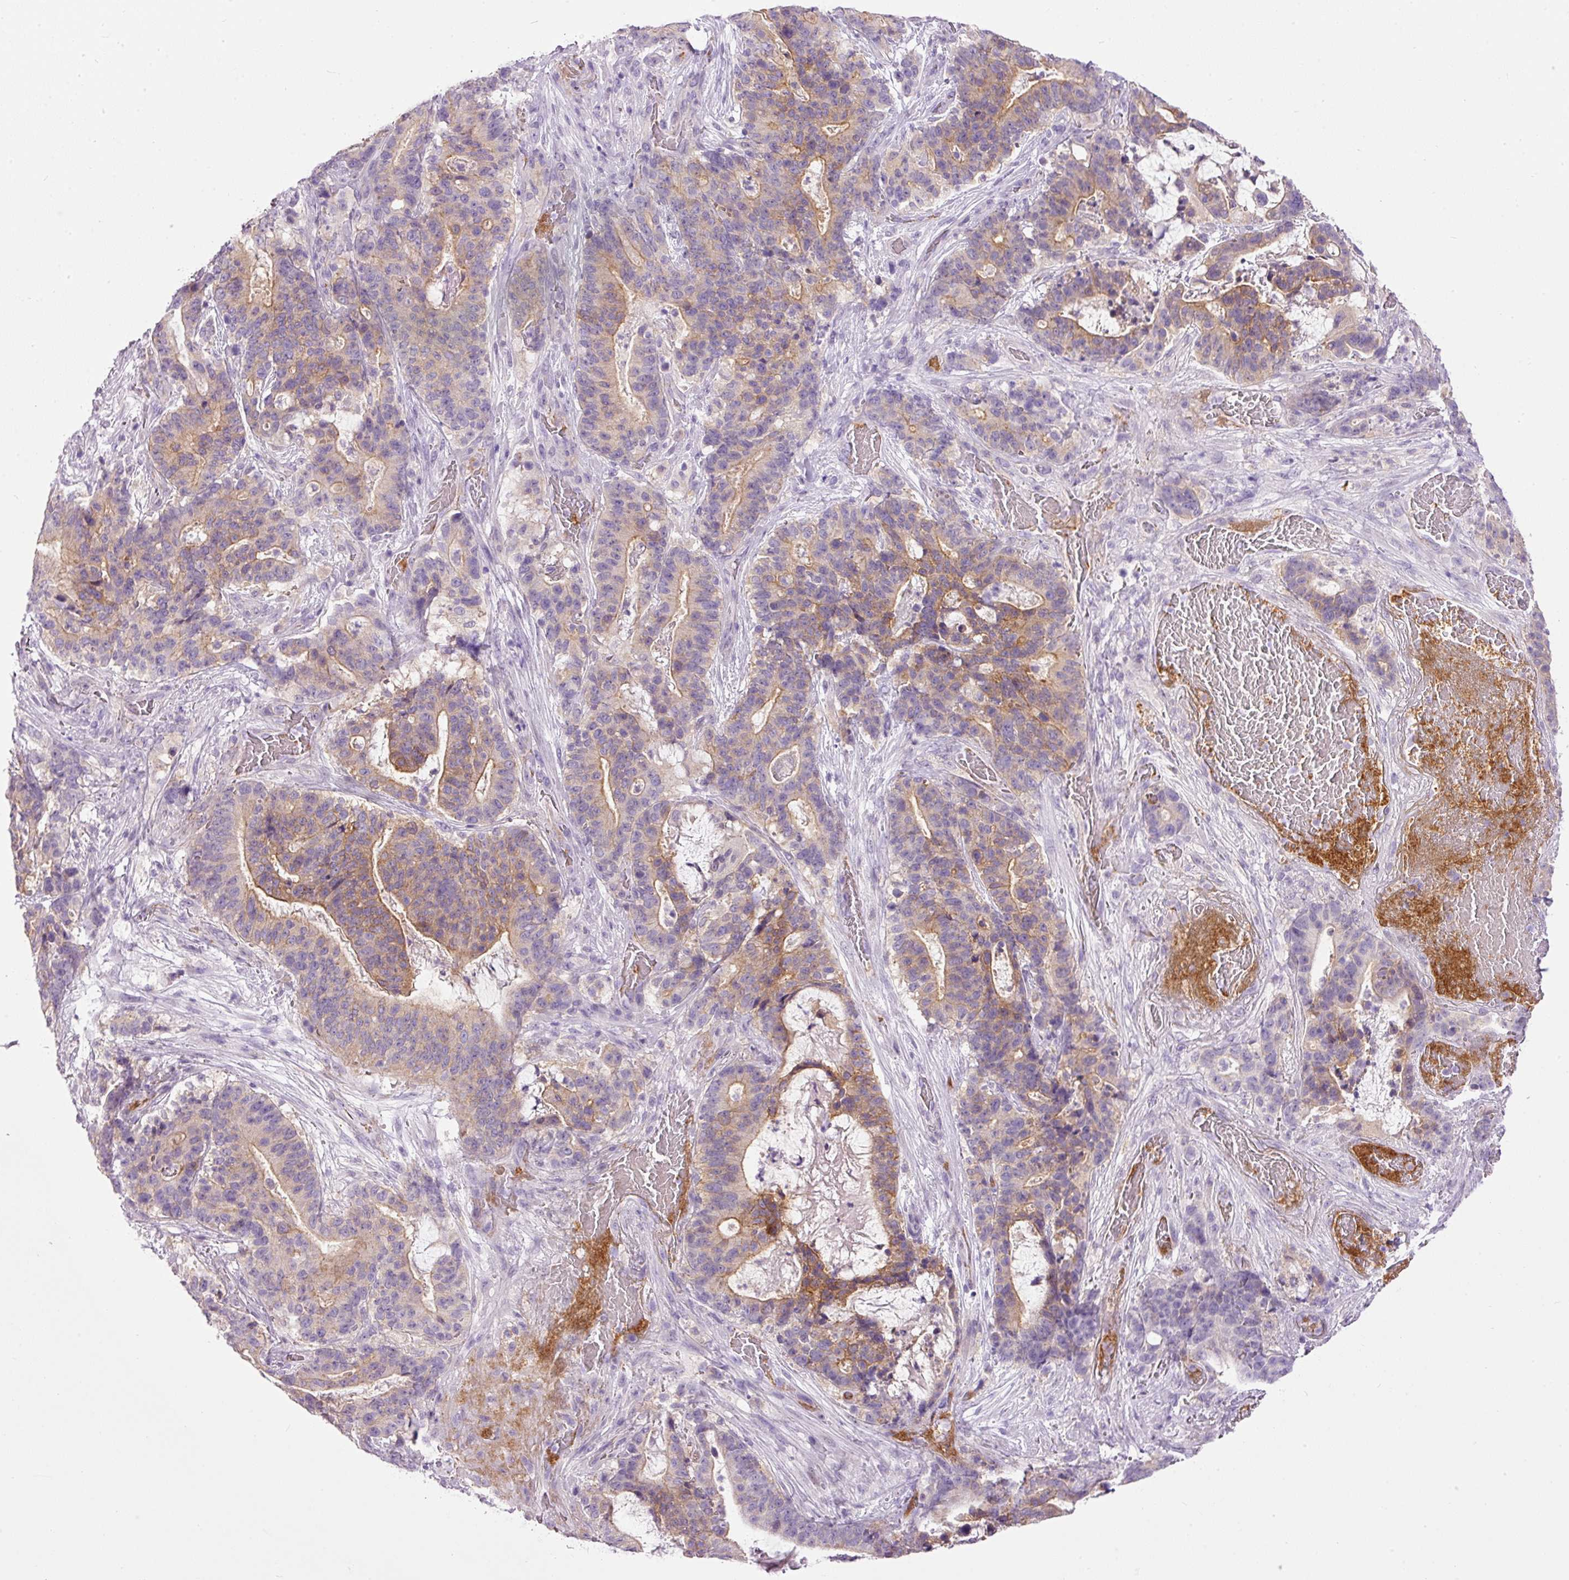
{"staining": {"intensity": "moderate", "quantity": ">75%", "location": "cytoplasmic/membranous"}, "tissue": "stomach cancer", "cell_type": "Tumor cells", "image_type": "cancer", "snomed": [{"axis": "morphology", "description": "Normal tissue, NOS"}, {"axis": "morphology", "description": "Adenocarcinoma, NOS"}, {"axis": "topography", "description": "Stomach"}], "caption": "Immunohistochemical staining of human stomach cancer (adenocarcinoma) demonstrates medium levels of moderate cytoplasmic/membranous expression in approximately >75% of tumor cells.", "gene": "SRC", "patient": {"sex": "female", "age": 64}}